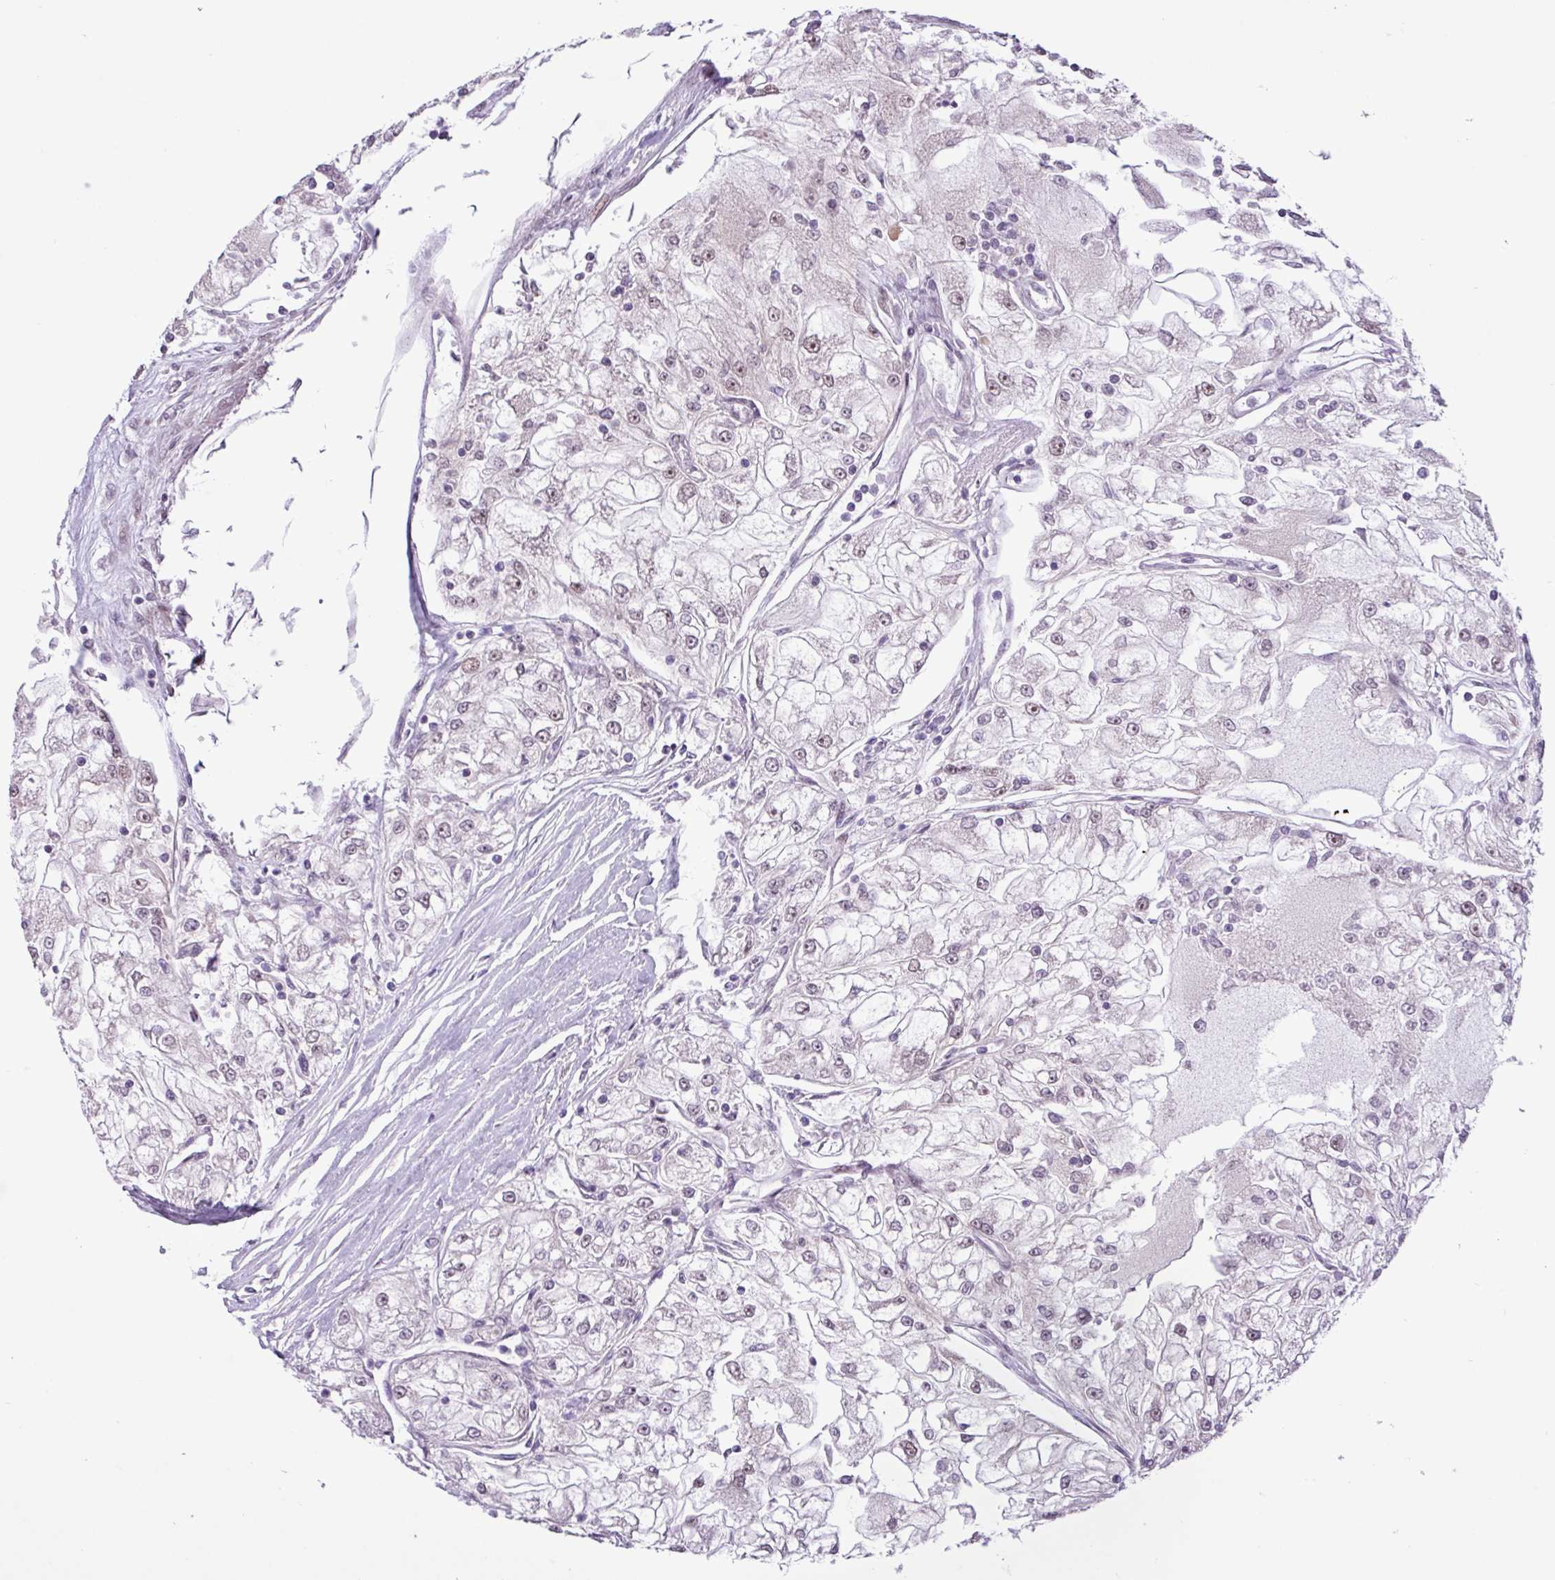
{"staining": {"intensity": "weak", "quantity": "<25%", "location": "nuclear"}, "tissue": "renal cancer", "cell_type": "Tumor cells", "image_type": "cancer", "snomed": [{"axis": "morphology", "description": "Adenocarcinoma, NOS"}, {"axis": "topography", "description": "Kidney"}], "caption": "Immunohistochemistry (IHC) of renal adenocarcinoma displays no staining in tumor cells.", "gene": "ZNF354A", "patient": {"sex": "female", "age": 72}}